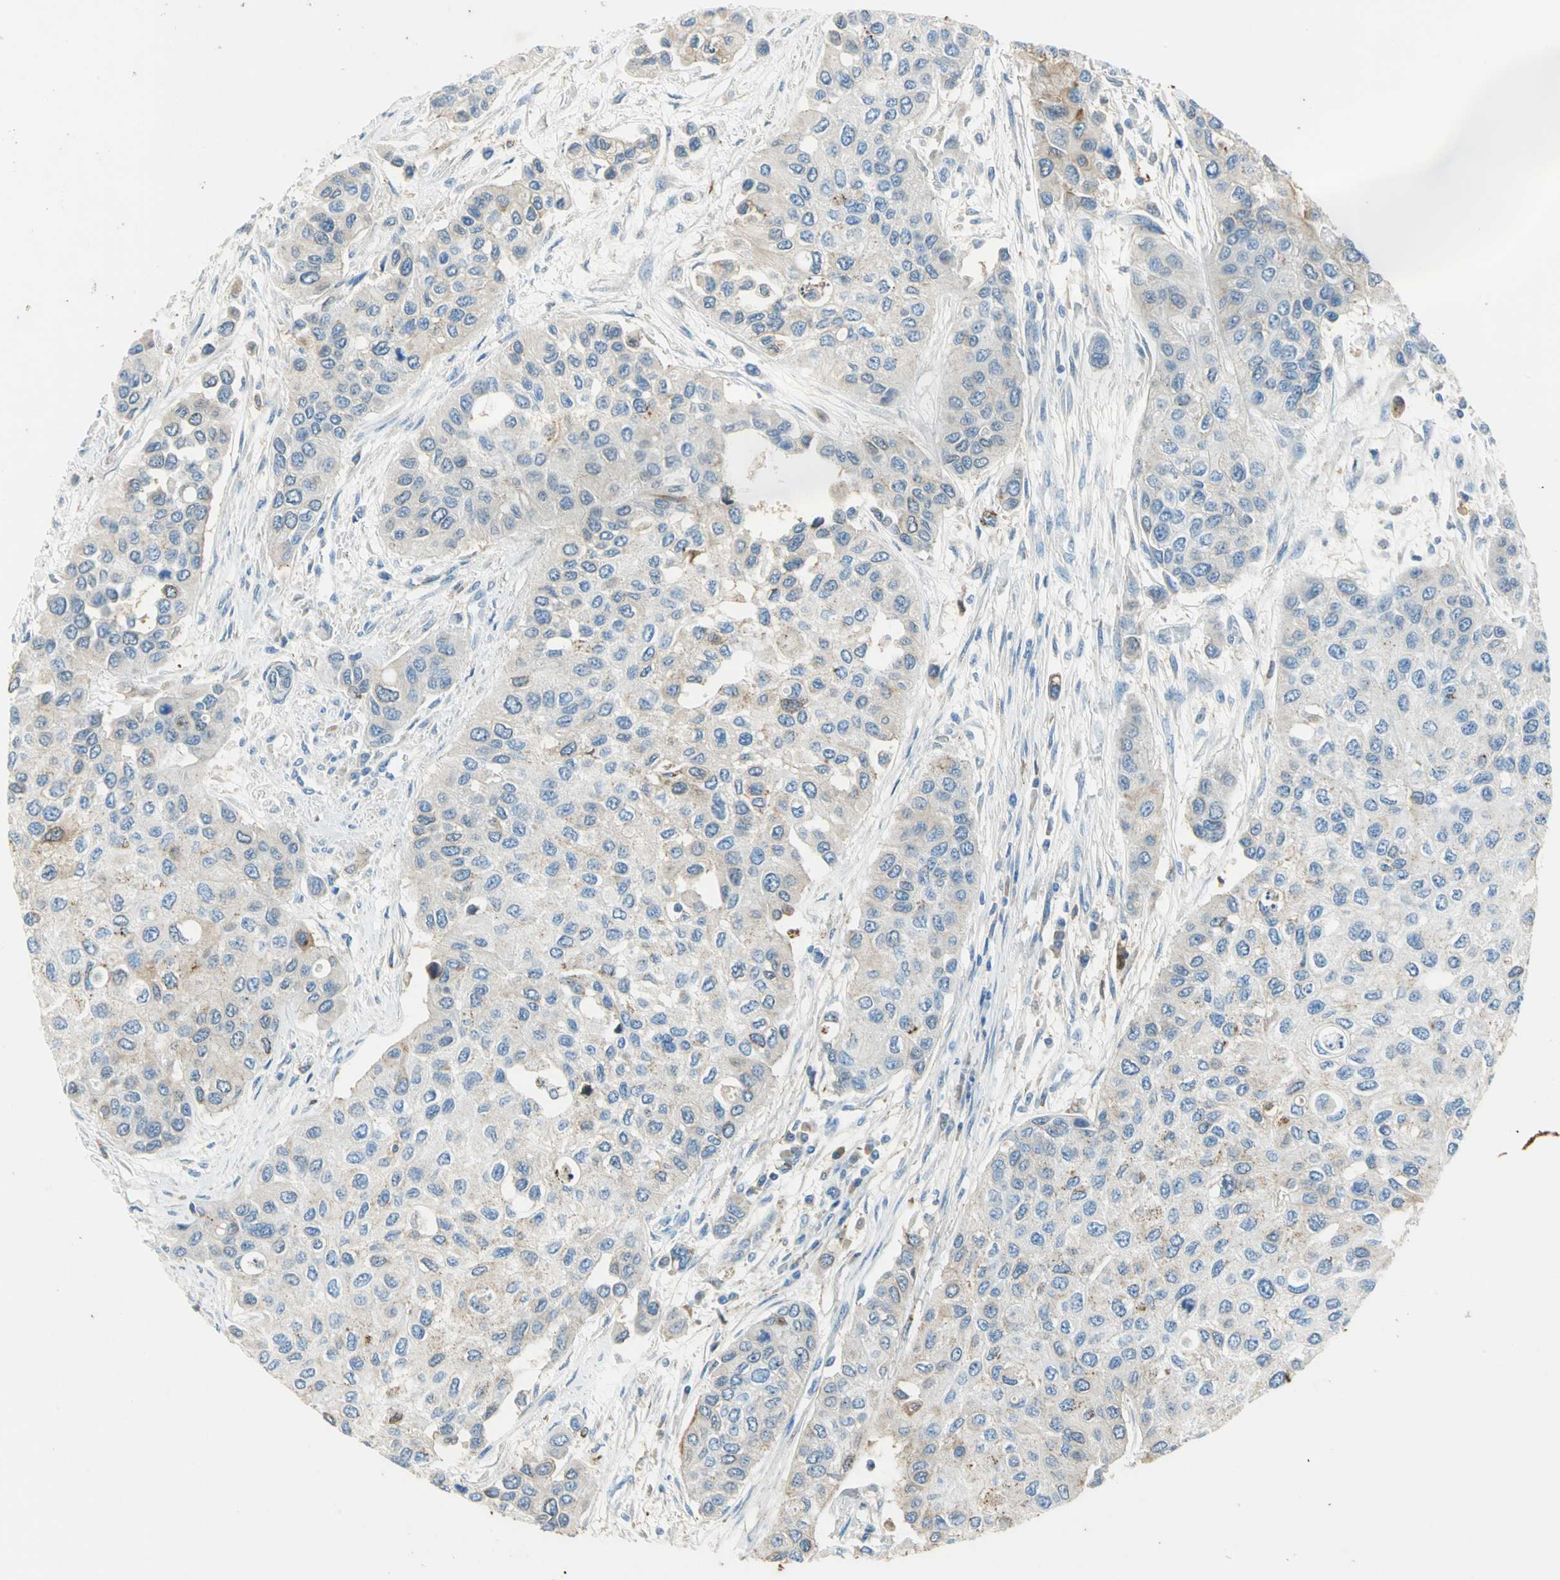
{"staining": {"intensity": "weak", "quantity": "<25%", "location": "cytoplasmic/membranous"}, "tissue": "urothelial cancer", "cell_type": "Tumor cells", "image_type": "cancer", "snomed": [{"axis": "morphology", "description": "Urothelial carcinoma, High grade"}, {"axis": "topography", "description": "Urinary bladder"}], "caption": "Immunohistochemistry micrograph of neoplastic tissue: urothelial cancer stained with DAB displays no significant protein positivity in tumor cells.", "gene": "ANXA4", "patient": {"sex": "female", "age": 56}}